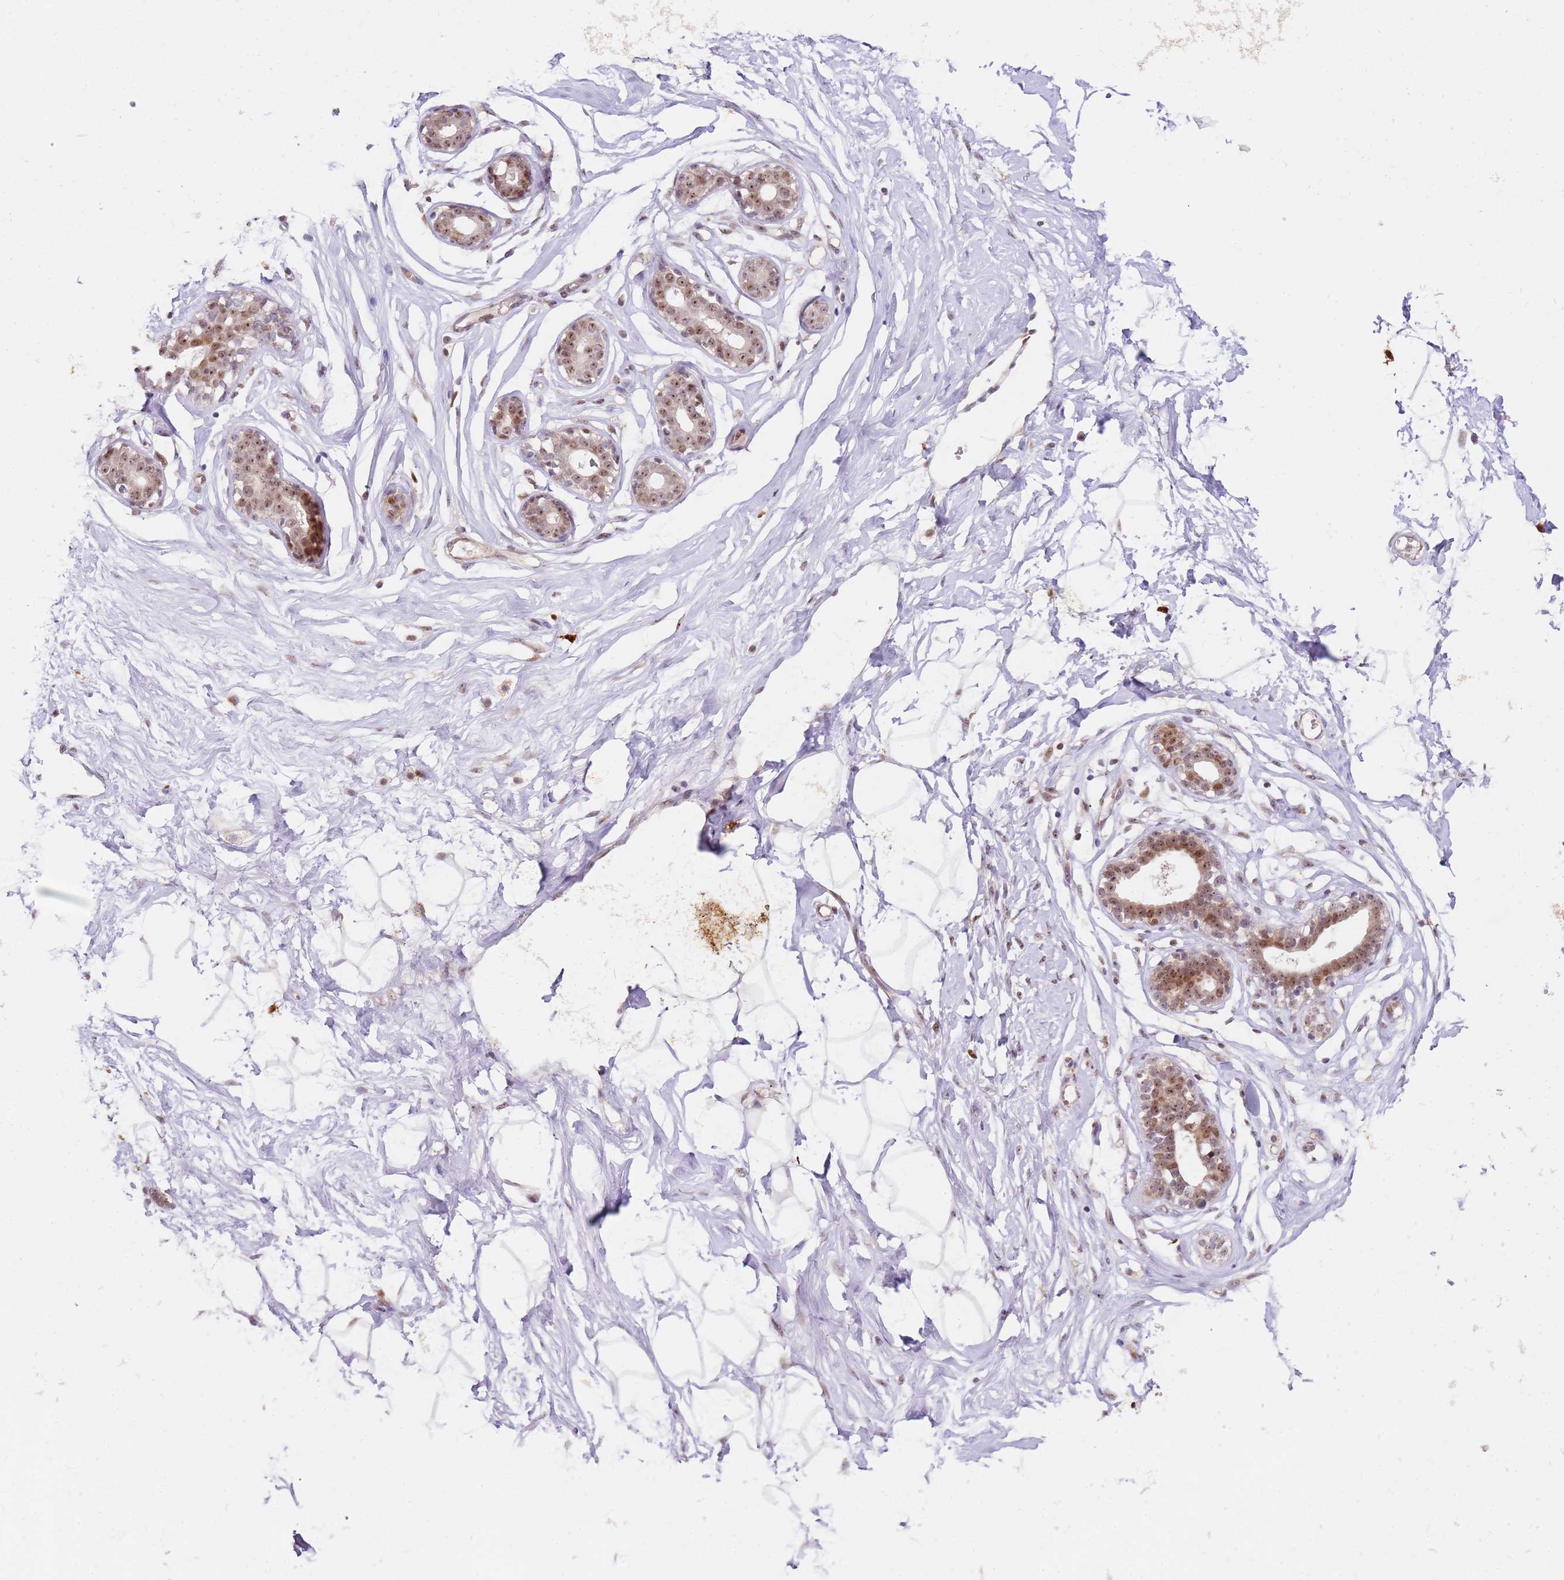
{"staining": {"intensity": "negative", "quantity": "none", "location": "none"}, "tissue": "breast", "cell_type": "Adipocytes", "image_type": "normal", "snomed": [{"axis": "morphology", "description": "Normal tissue, NOS"}, {"axis": "morphology", "description": "Adenoma, NOS"}, {"axis": "topography", "description": "Breast"}], "caption": "IHC of unremarkable human breast reveals no expression in adipocytes. (DAB (3,3'-diaminobenzidine) immunohistochemistry, high magnification).", "gene": "LGALSL", "patient": {"sex": "female", "age": 23}}